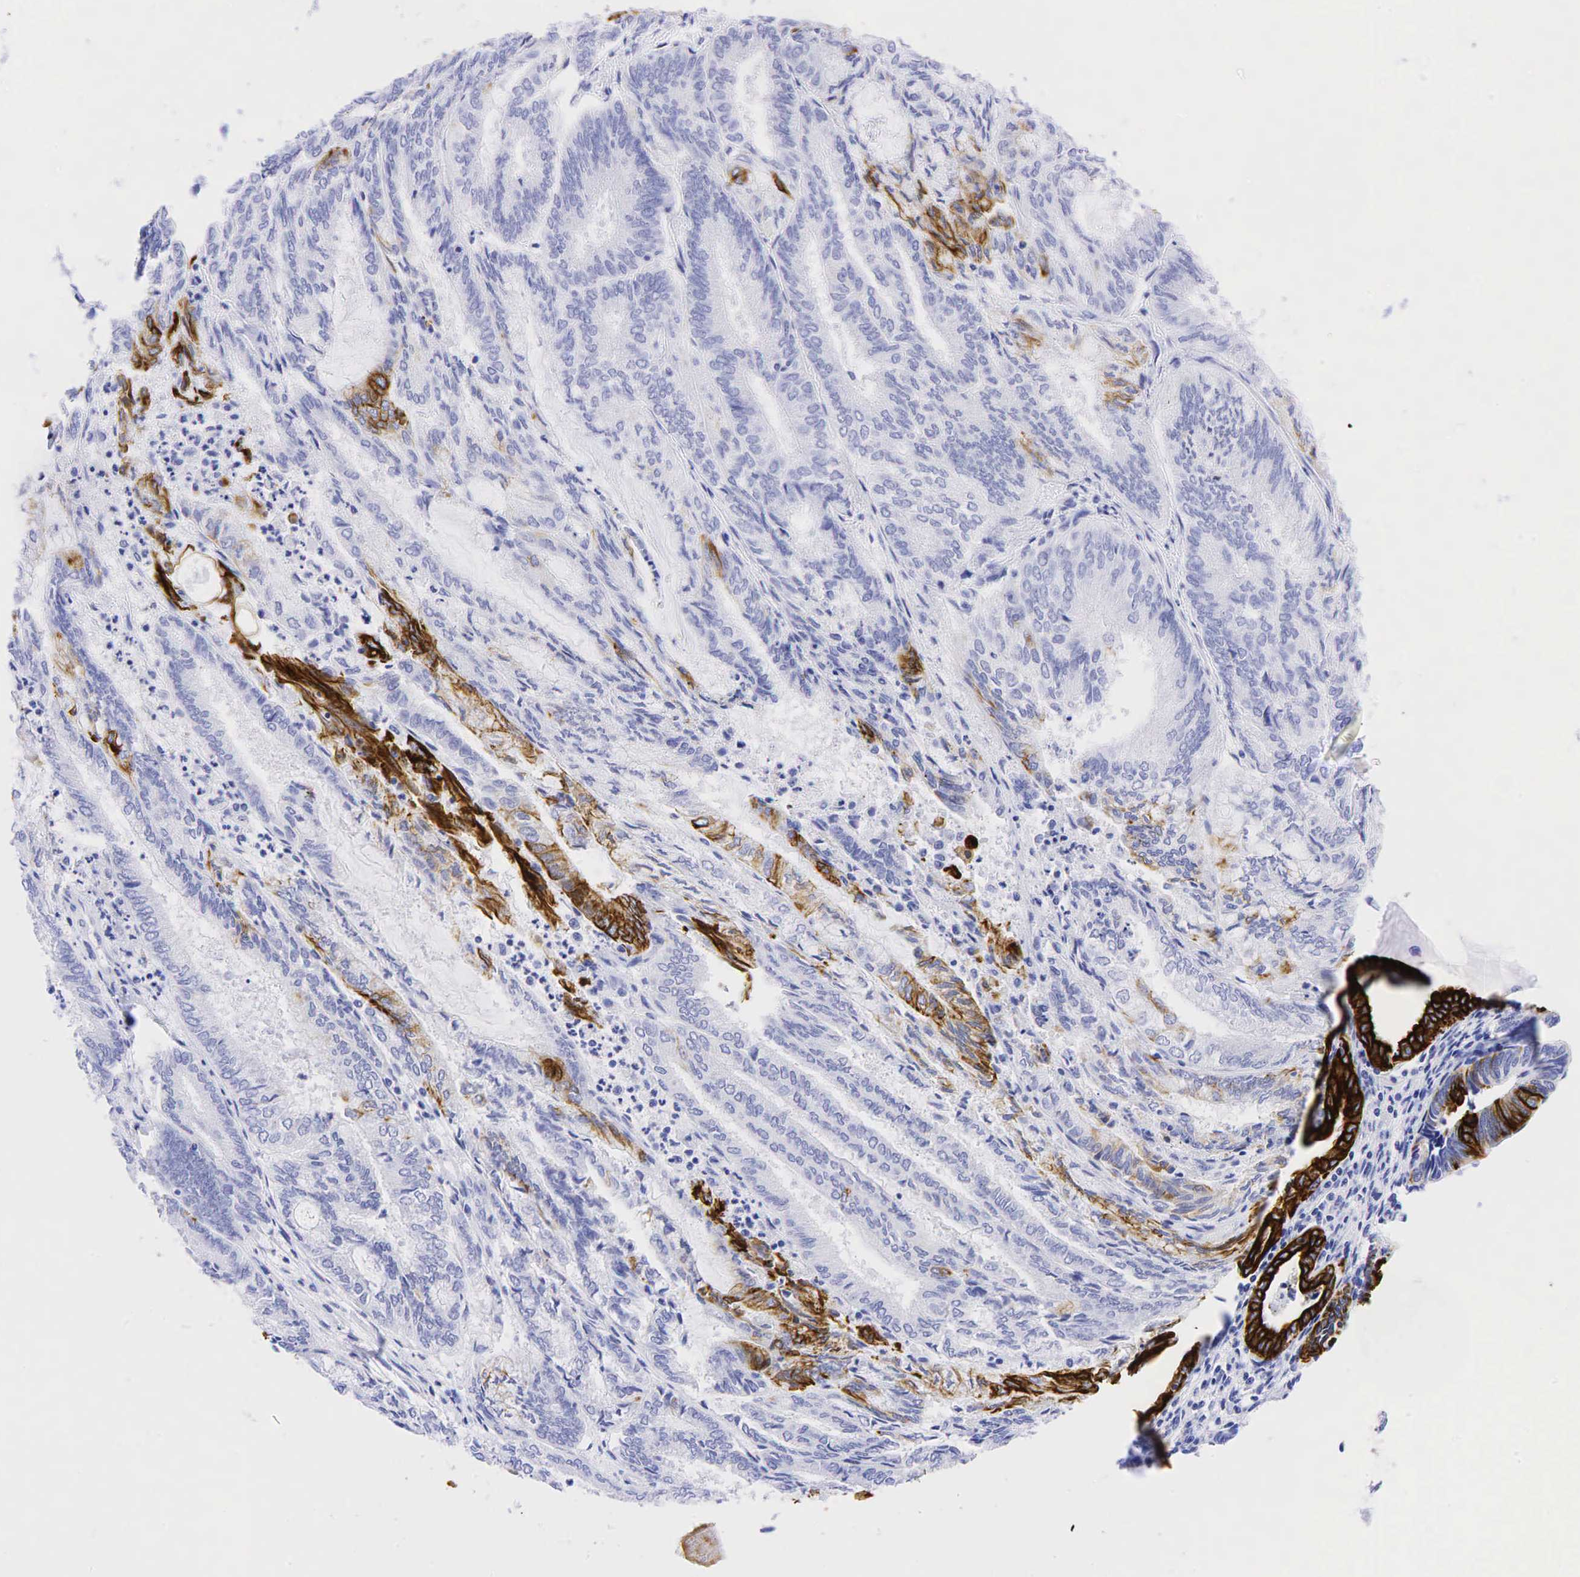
{"staining": {"intensity": "moderate", "quantity": "25%-75%", "location": "cytoplasmic/membranous"}, "tissue": "endometrial cancer", "cell_type": "Tumor cells", "image_type": "cancer", "snomed": [{"axis": "morphology", "description": "Adenocarcinoma, NOS"}, {"axis": "topography", "description": "Endometrium"}], "caption": "DAB immunohistochemical staining of human endometrial adenocarcinoma shows moderate cytoplasmic/membranous protein staining in about 25%-75% of tumor cells. The staining was performed using DAB to visualize the protein expression in brown, while the nuclei were stained in blue with hematoxylin (Magnification: 20x).", "gene": "KRT7", "patient": {"sex": "female", "age": 59}}